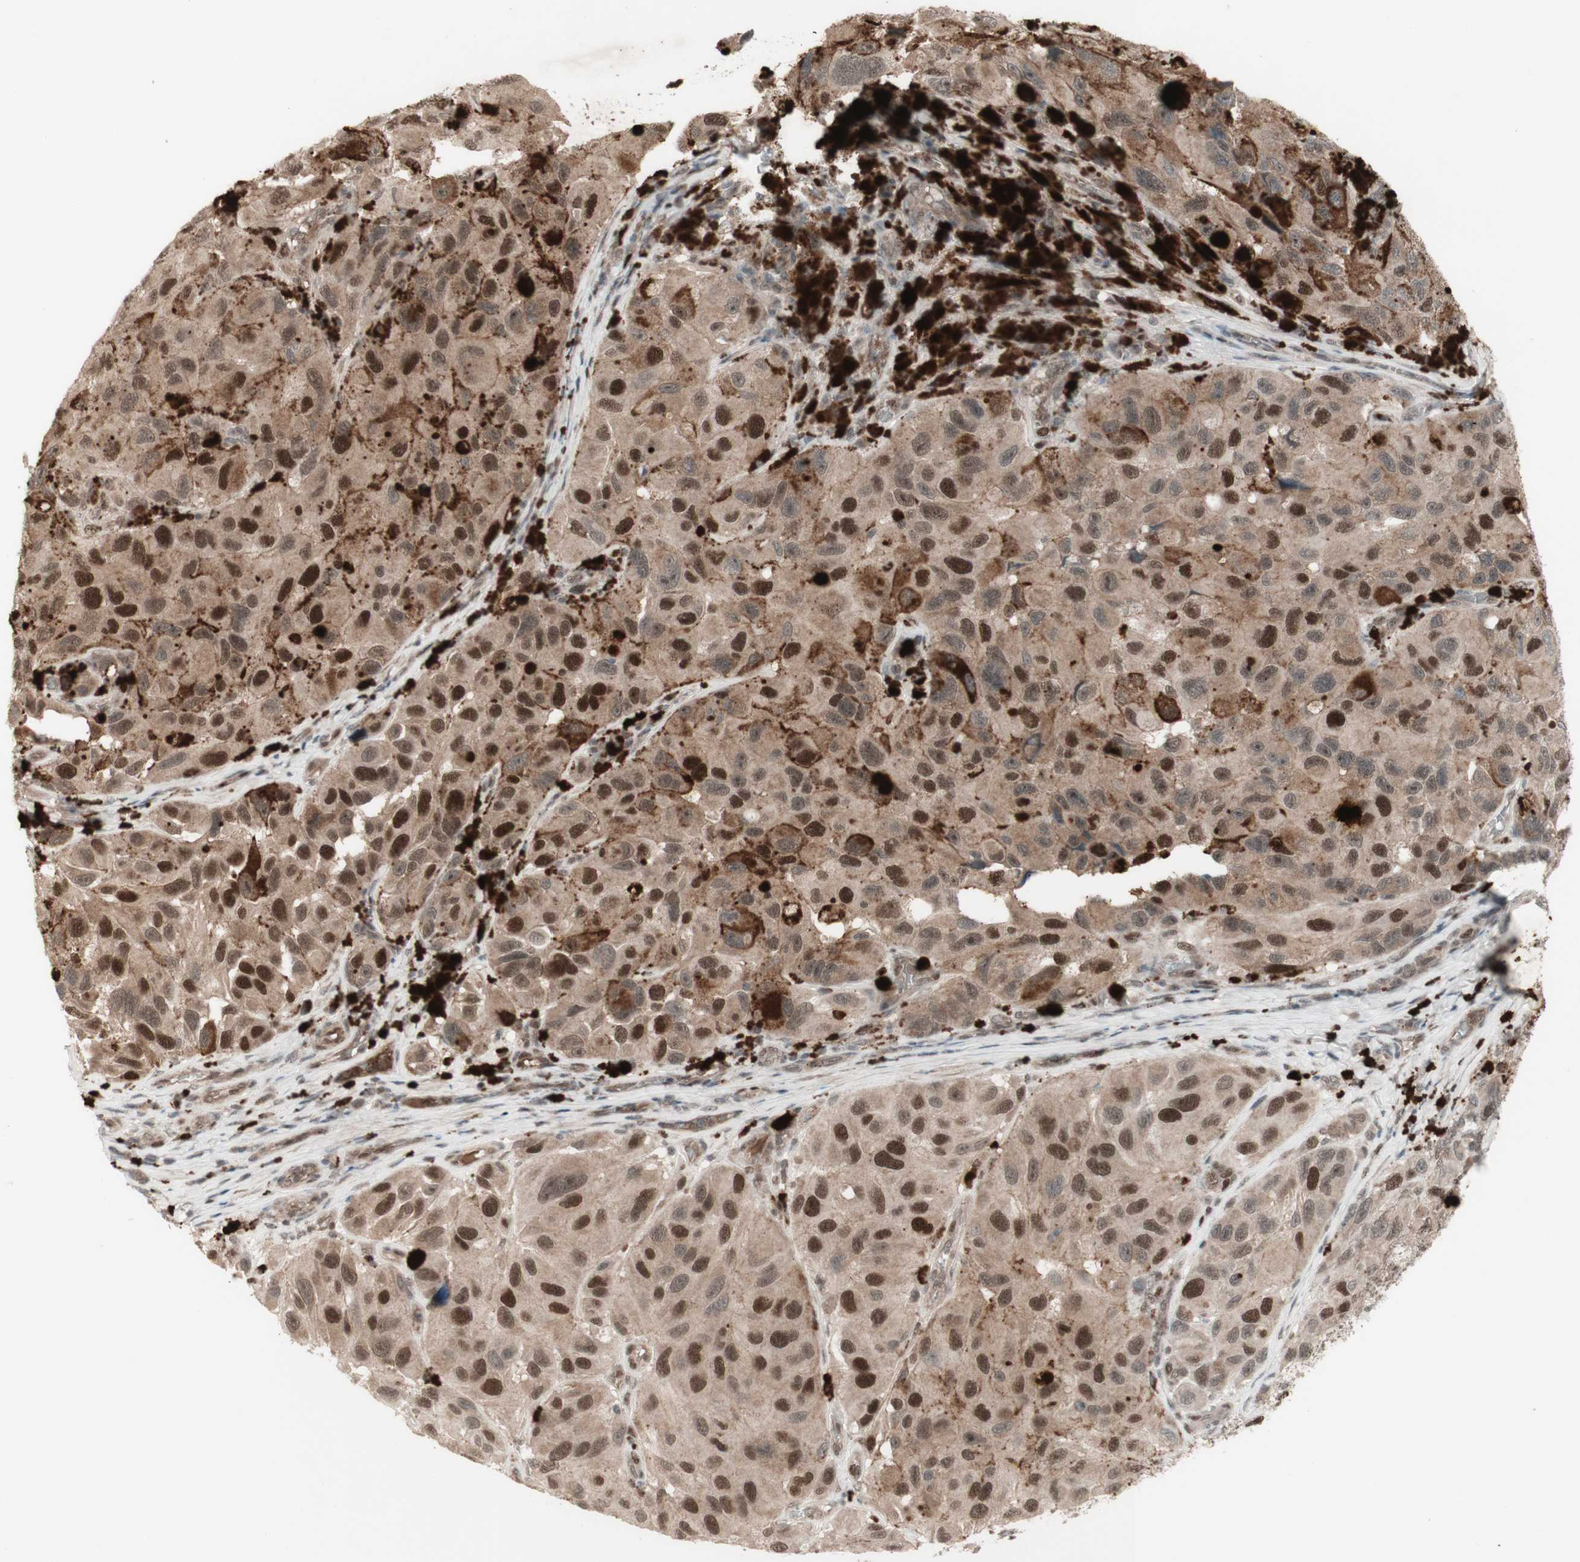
{"staining": {"intensity": "moderate", "quantity": "25%-75%", "location": "cytoplasmic/membranous,nuclear"}, "tissue": "melanoma", "cell_type": "Tumor cells", "image_type": "cancer", "snomed": [{"axis": "morphology", "description": "Malignant melanoma, NOS"}, {"axis": "topography", "description": "Skin"}], "caption": "Melanoma stained with immunohistochemistry shows moderate cytoplasmic/membranous and nuclear staining in about 25%-75% of tumor cells.", "gene": "MSH6", "patient": {"sex": "female", "age": 73}}